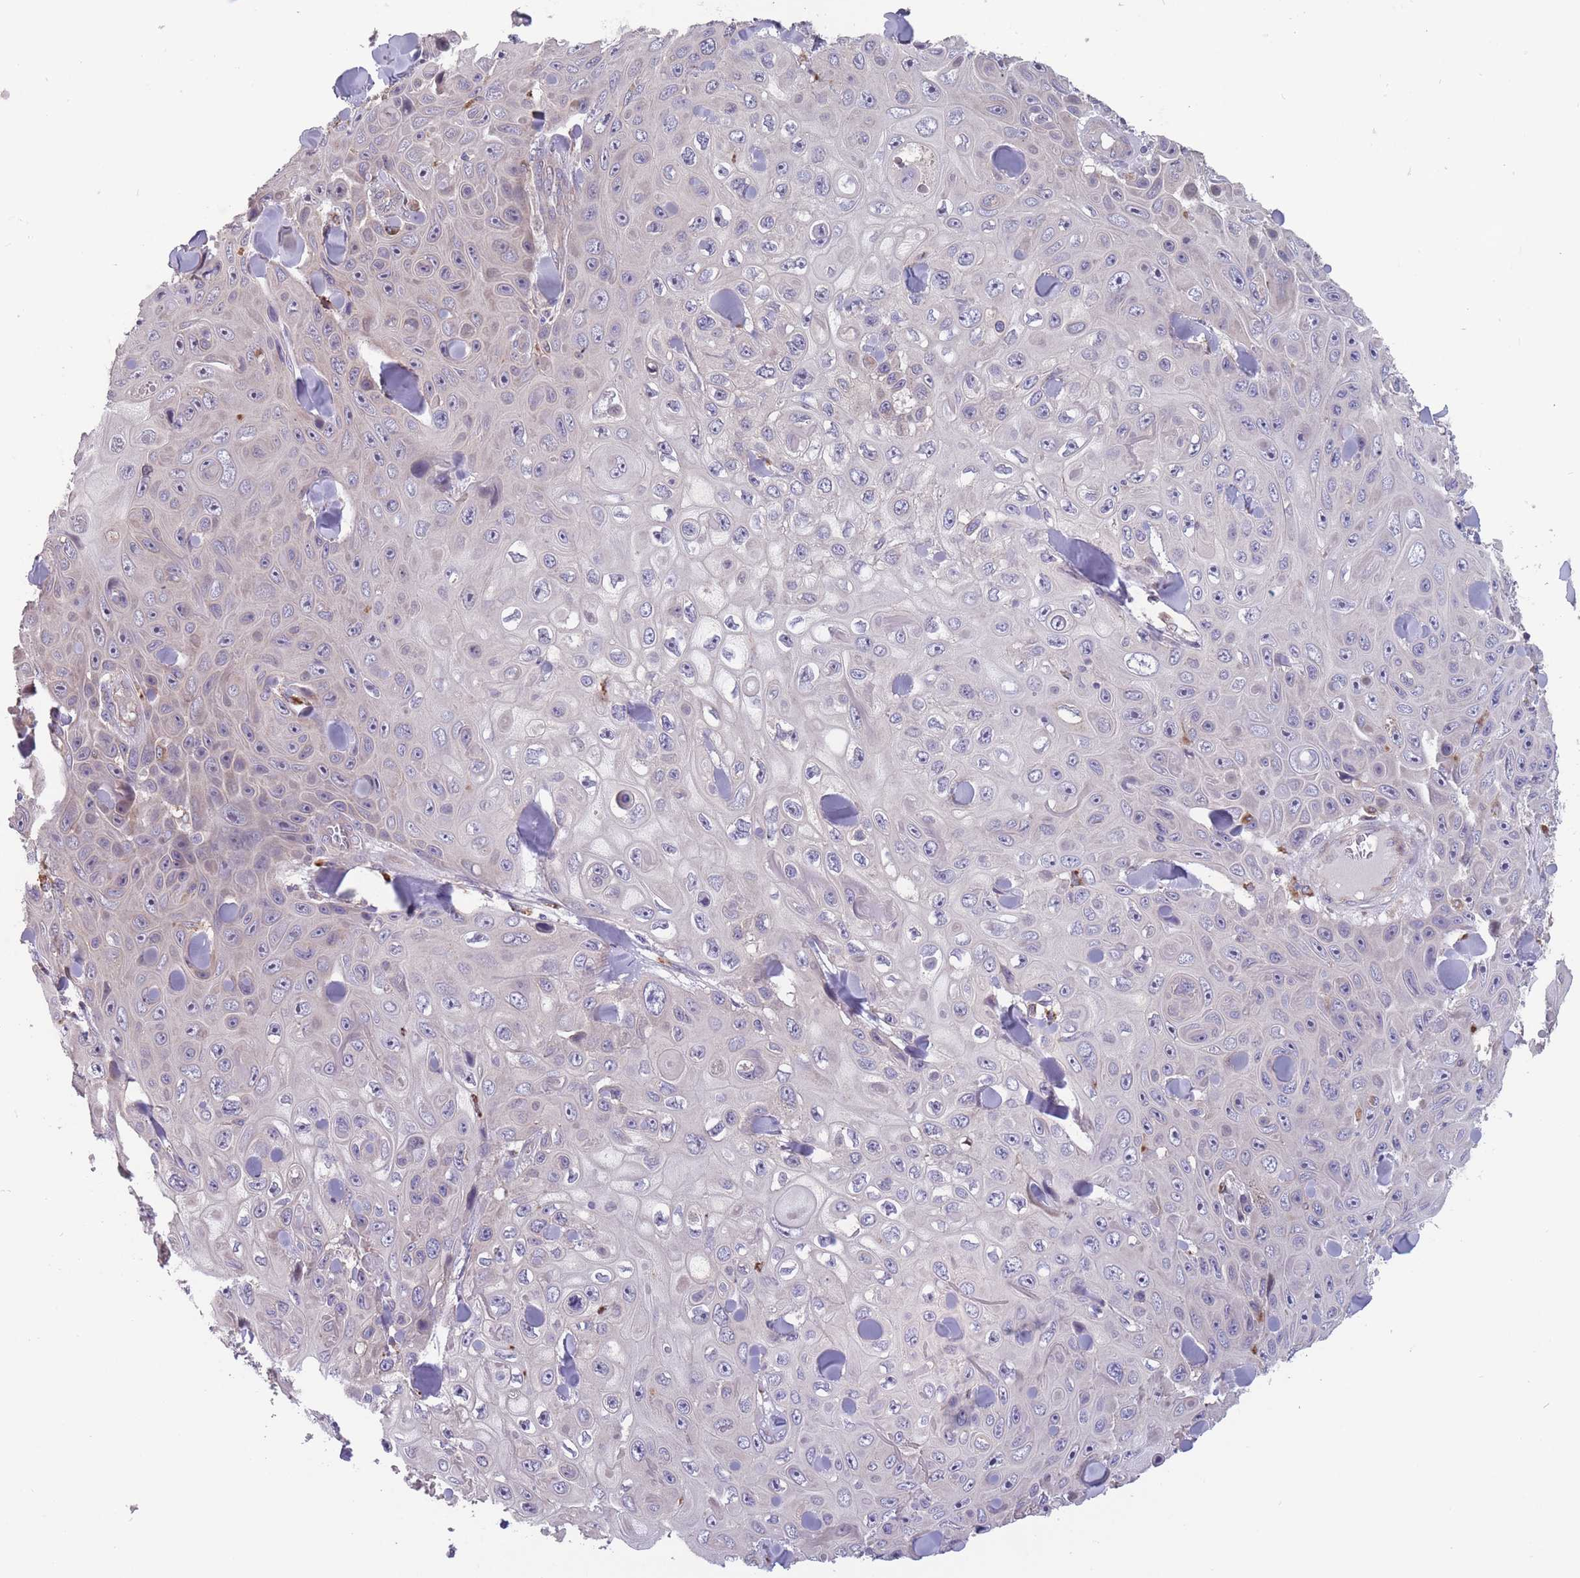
{"staining": {"intensity": "negative", "quantity": "none", "location": "none"}, "tissue": "skin cancer", "cell_type": "Tumor cells", "image_type": "cancer", "snomed": [{"axis": "morphology", "description": "Squamous cell carcinoma, NOS"}, {"axis": "topography", "description": "Skin"}], "caption": "Protein analysis of skin squamous cell carcinoma displays no significant staining in tumor cells. (DAB immunohistochemistry (IHC), high magnification).", "gene": "ITPKC", "patient": {"sex": "male", "age": 82}}